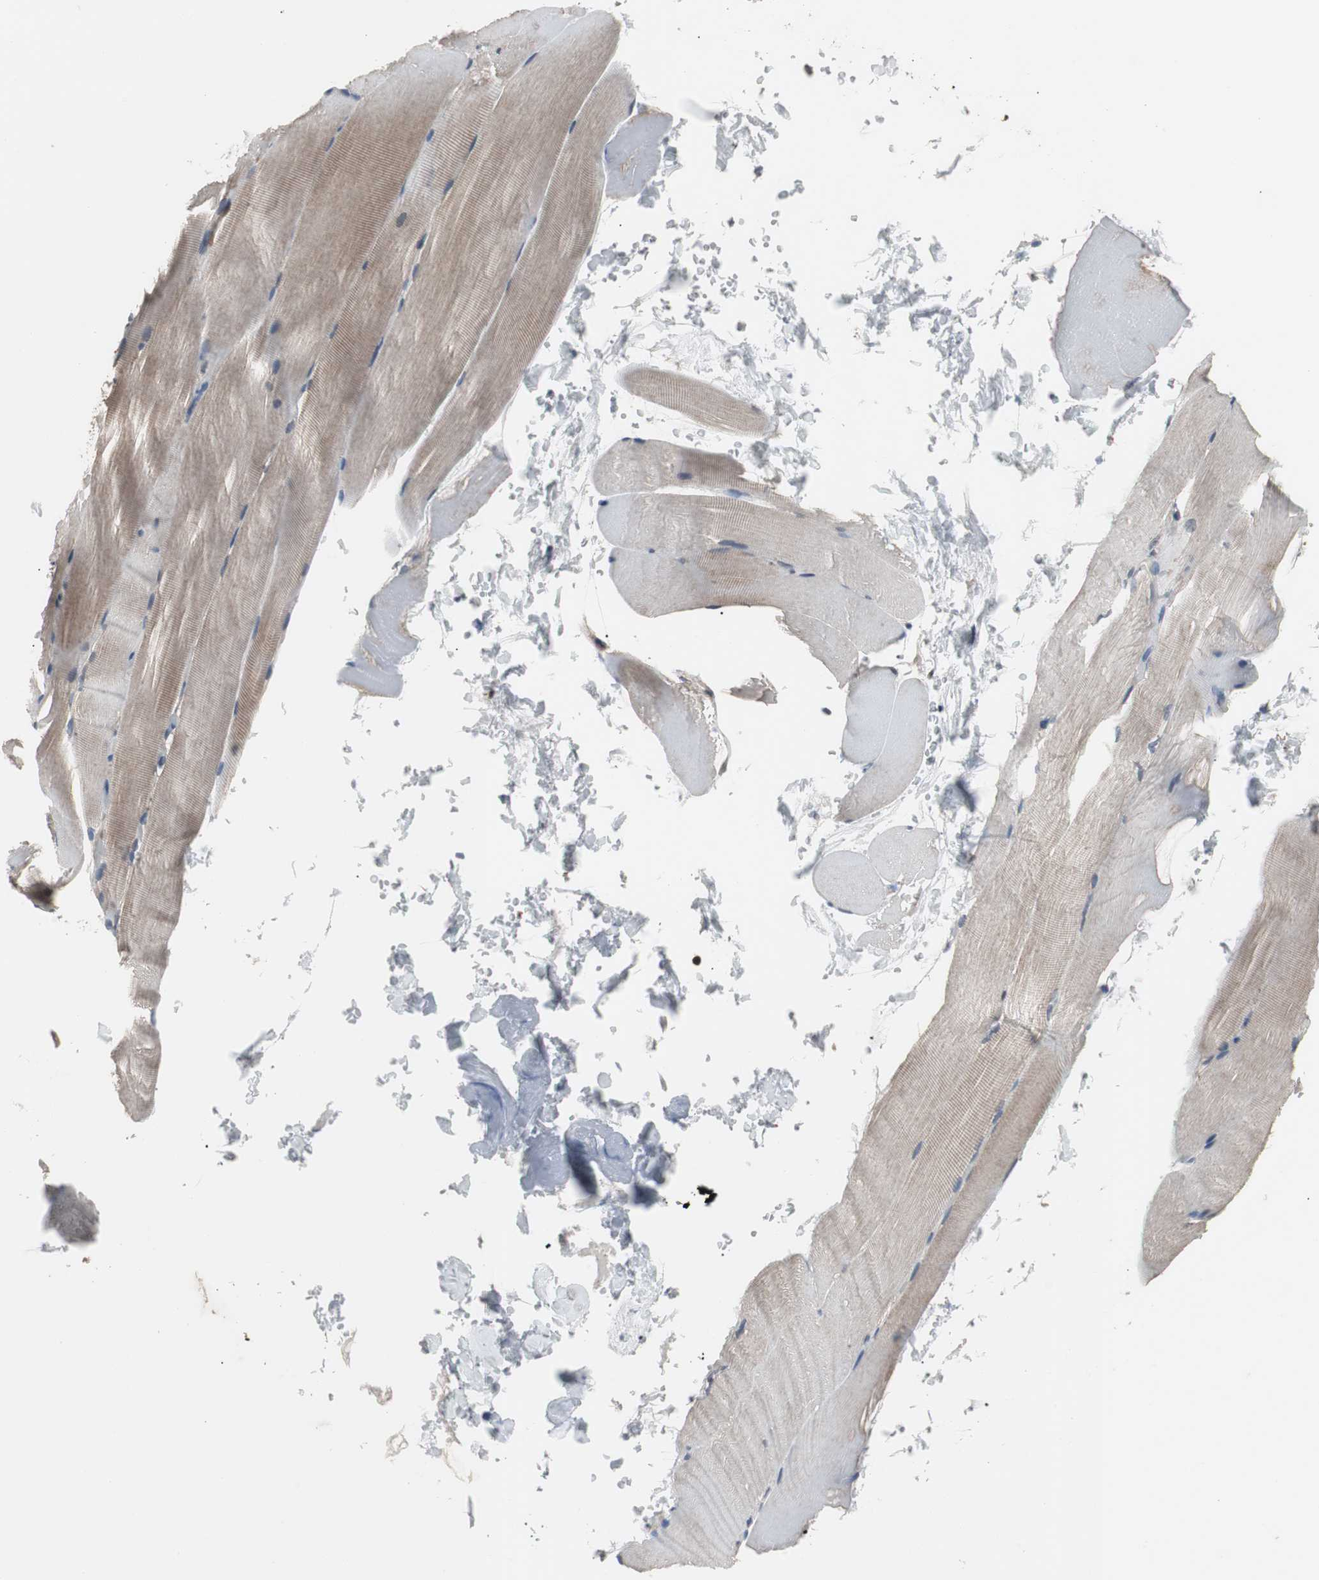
{"staining": {"intensity": "weak", "quantity": "<25%", "location": "cytoplasmic/membranous"}, "tissue": "skeletal muscle", "cell_type": "Myocytes", "image_type": "normal", "snomed": [{"axis": "morphology", "description": "Normal tissue, NOS"}, {"axis": "topography", "description": "Skeletal muscle"}, {"axis": "topography", "description": "Parathyroid gland"}], "caption": "High power microscopy micrograph of an immunohistochemistry (IHC) photomicrograph of benign skeletal muscle, revealing no significant staining in myocytes.", "gene": "ZSCAN22", "patient": {"sex": "female", "age": 37}}